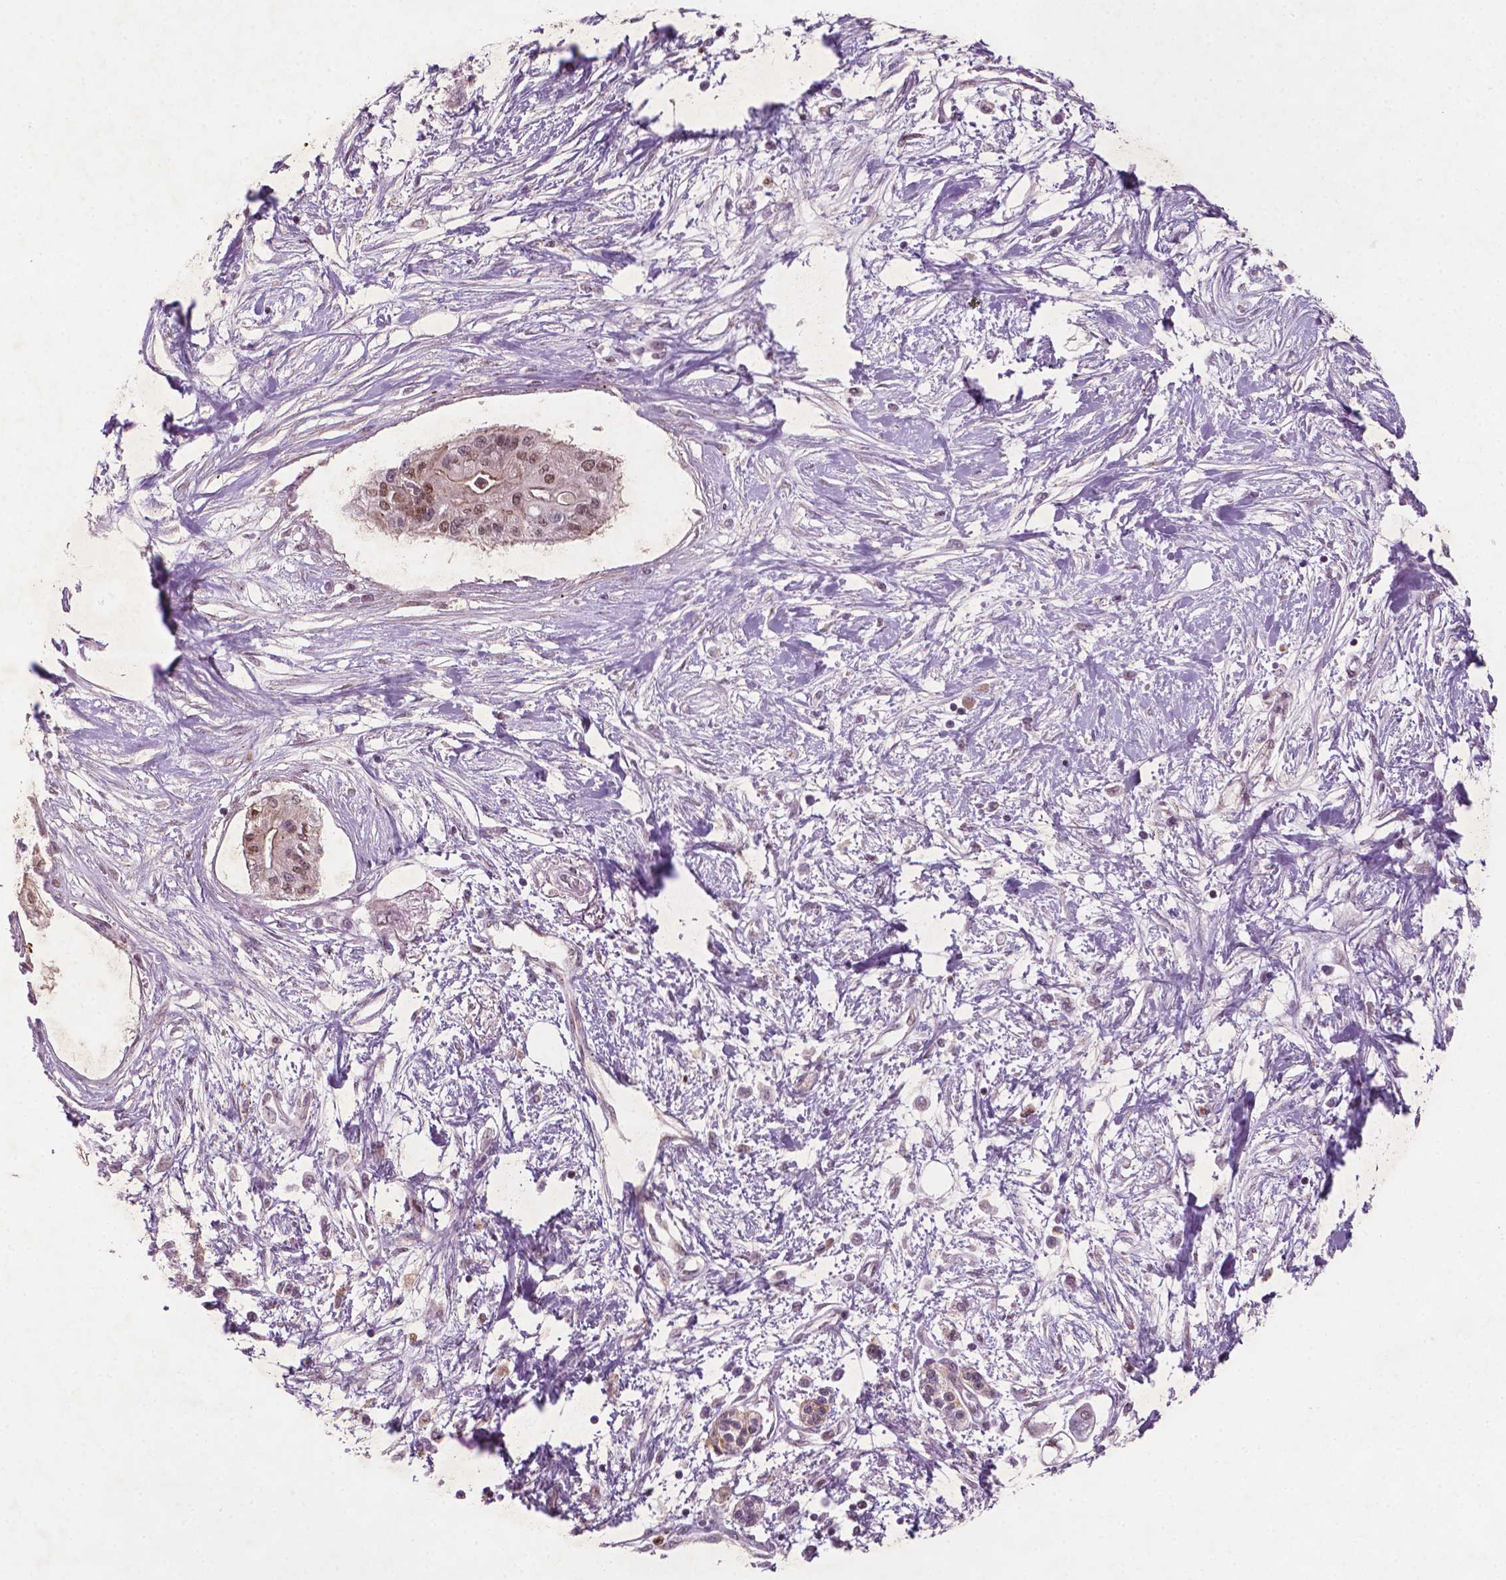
{"staining": {"intensity": "moderate", "quantity": ">75%", "location": "cytoplasmic/membranous,nuclear"}, "tissue": "pancreatic cancer", "cell_type": "Tumor cells", "image_type": "cancer", "snomed": [{"axis": "morphology", "description": "Adenocarcinoma, NOS"}, {"axis": "topography", "description": "Pancreas"}], "caption": "The immunohistochemical stain shows moderate cytoplasmic/membranous and nuclear expression in tumor cells of adenocarcinoma (pancreatic) tissue.", "gene": "NFAT5", "patient": {"sex": "female", "age": 77}}